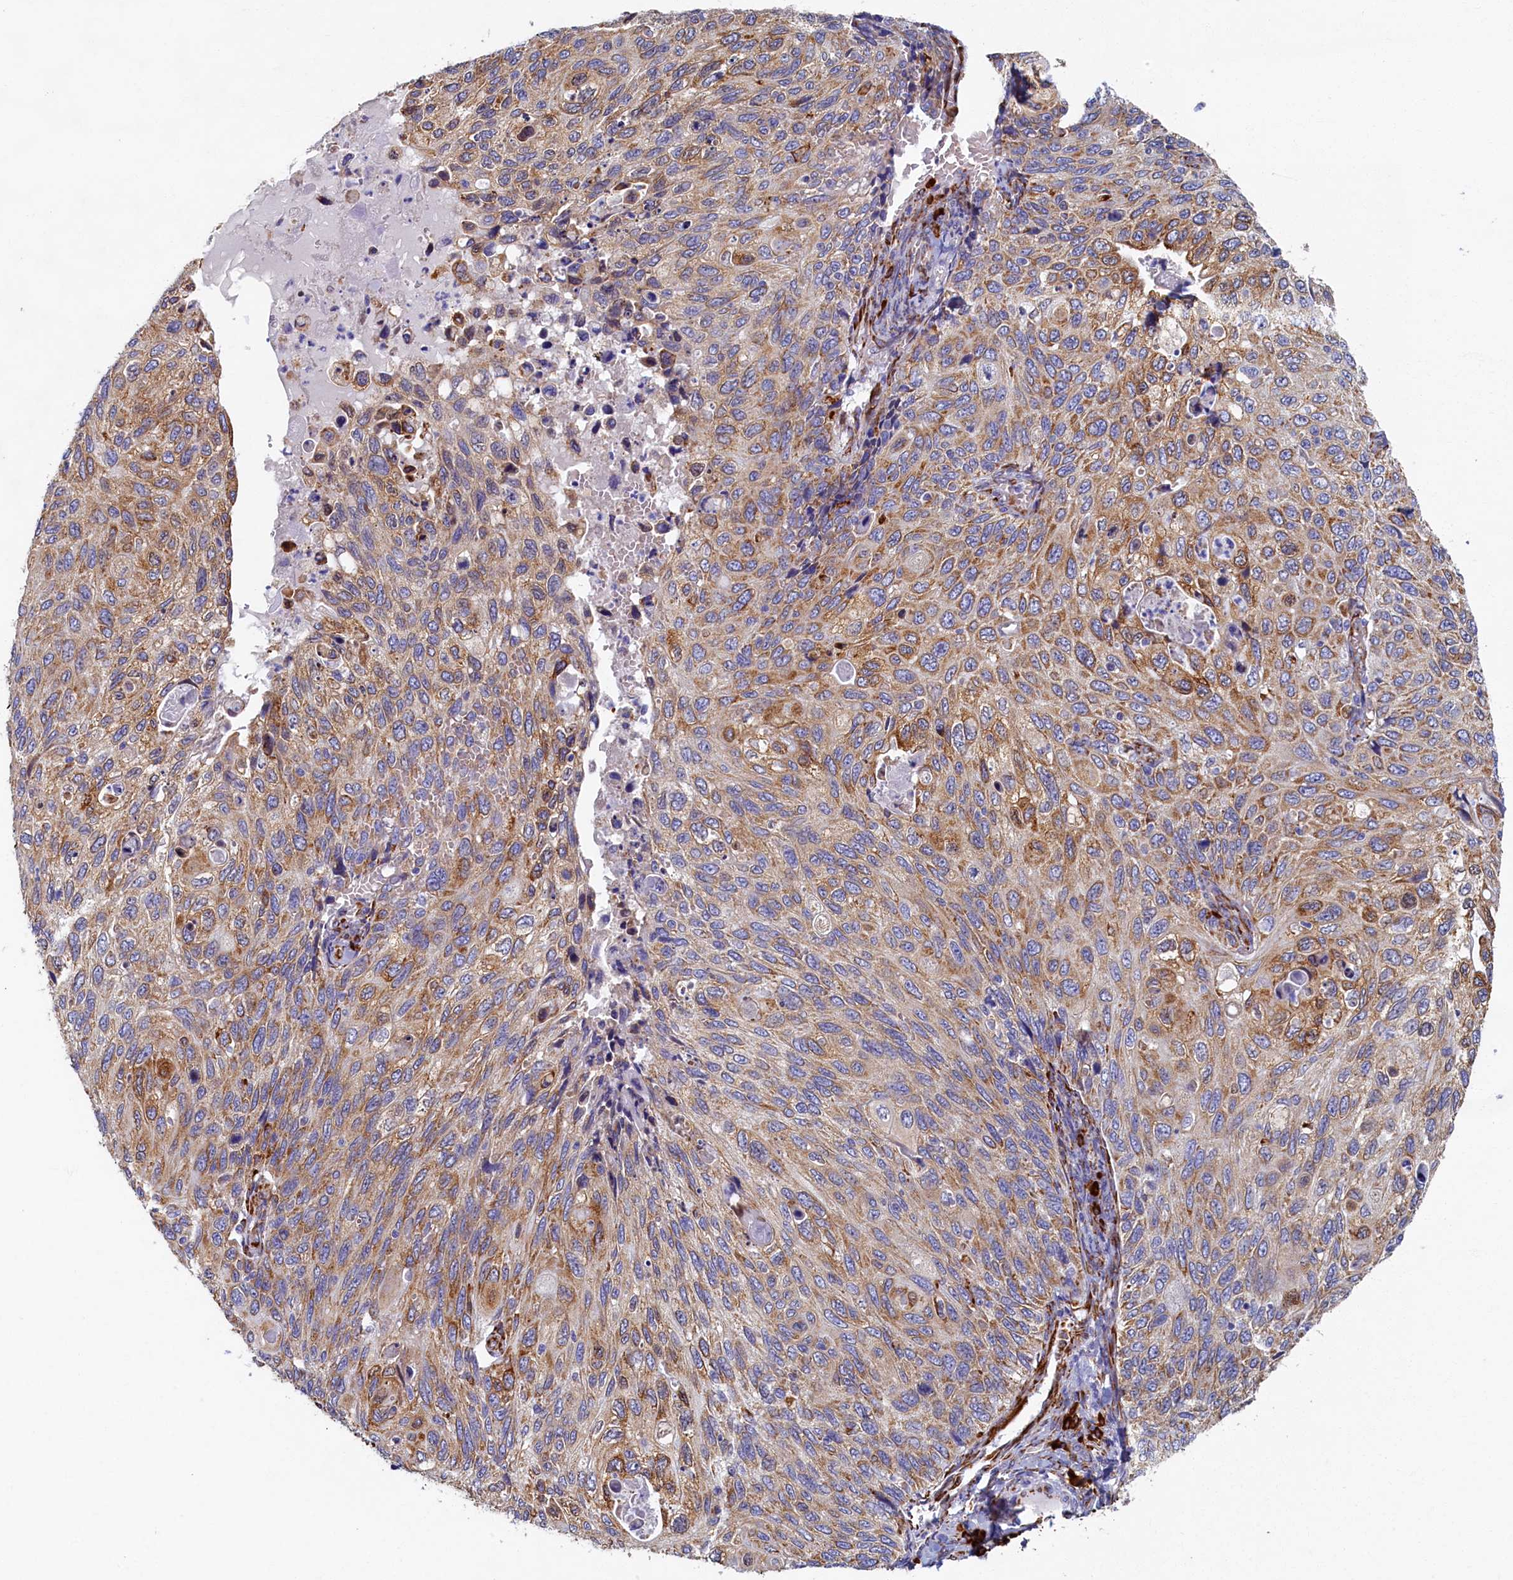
{"staining": {"intensity": "moderate", "quantity": ">75%", "location": "cytoplasmic/membranous"}, "tissue": "cervical cancer", "cell_type": "Tumor cells", "image_type": "cancer", "snomed": [{"axis": "morphology", "description": "Squamous cell carcinoma, NOS"}, {"axis": "topography", "description": "Cervix"}], "caption": "Cervical cancer (squamous cell carcinoma) tissue demonstrates moderate cytoplasmic/membranous positivity in approximately >75% of tumor cells", "gene": "TMEM18", "patient": {"sex": "female", "age": 70}}